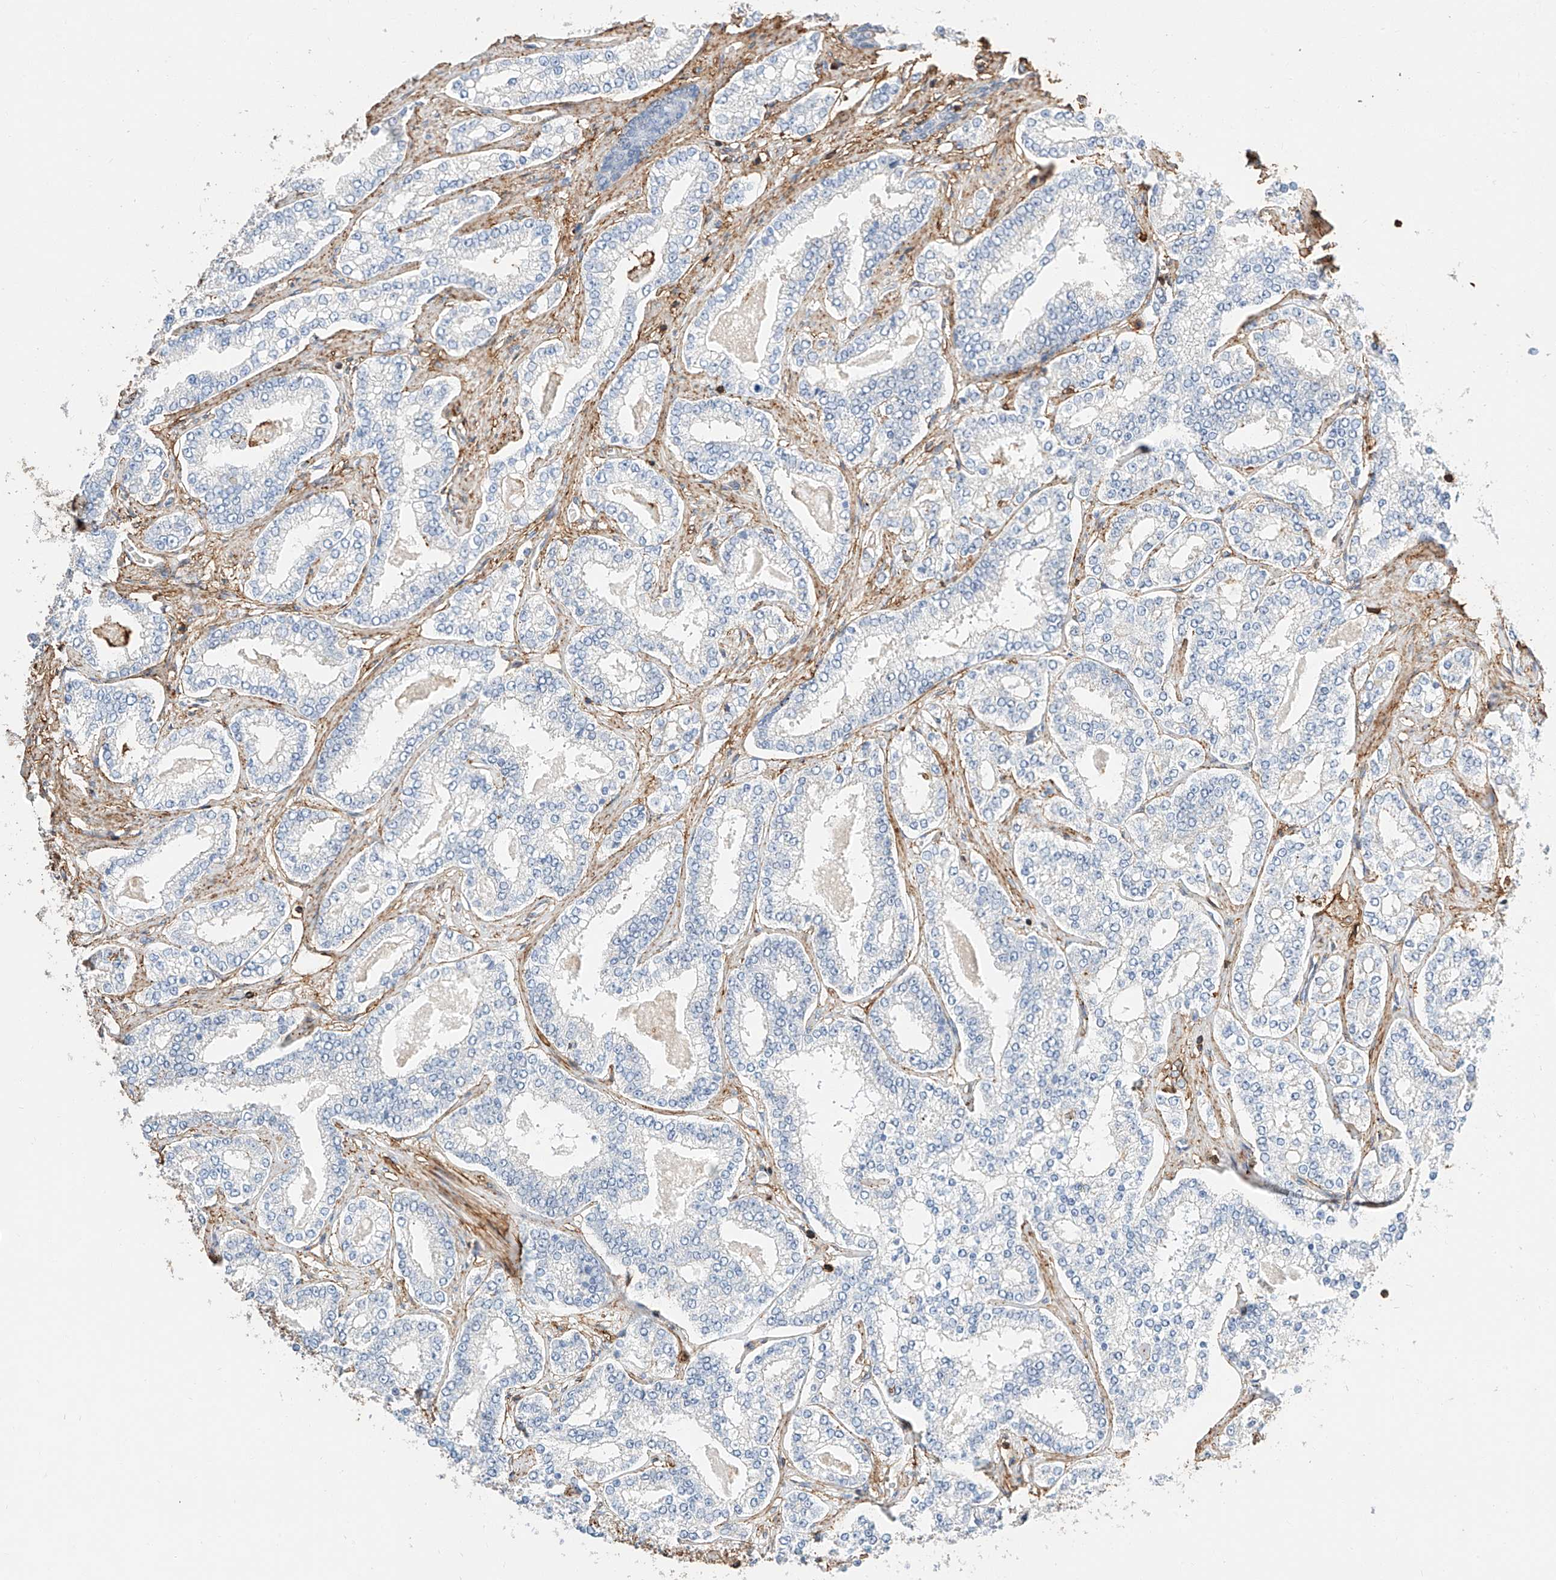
{"staining": {"intensity": "negative", "quantity": "none", "location": "none"}, "tissue": "prostate cancer", "cell_type": "Tumor cells", "image_type": "cancer", "snomed": [{"axis": "morphology", "description": "Normal tissue, NOS"}, {"axis": "morphology", "description": "Adenocarcinoma, High grade"}, {"axis": "topography", "description": "Prostate"}], "caption": "A photomicrograph of human prostate cancer (high-grade adenocarcinoma) is negative for staining in tumor cells.", "gene": "WFS1", "patient": {"sex": "male", "age": 83}}